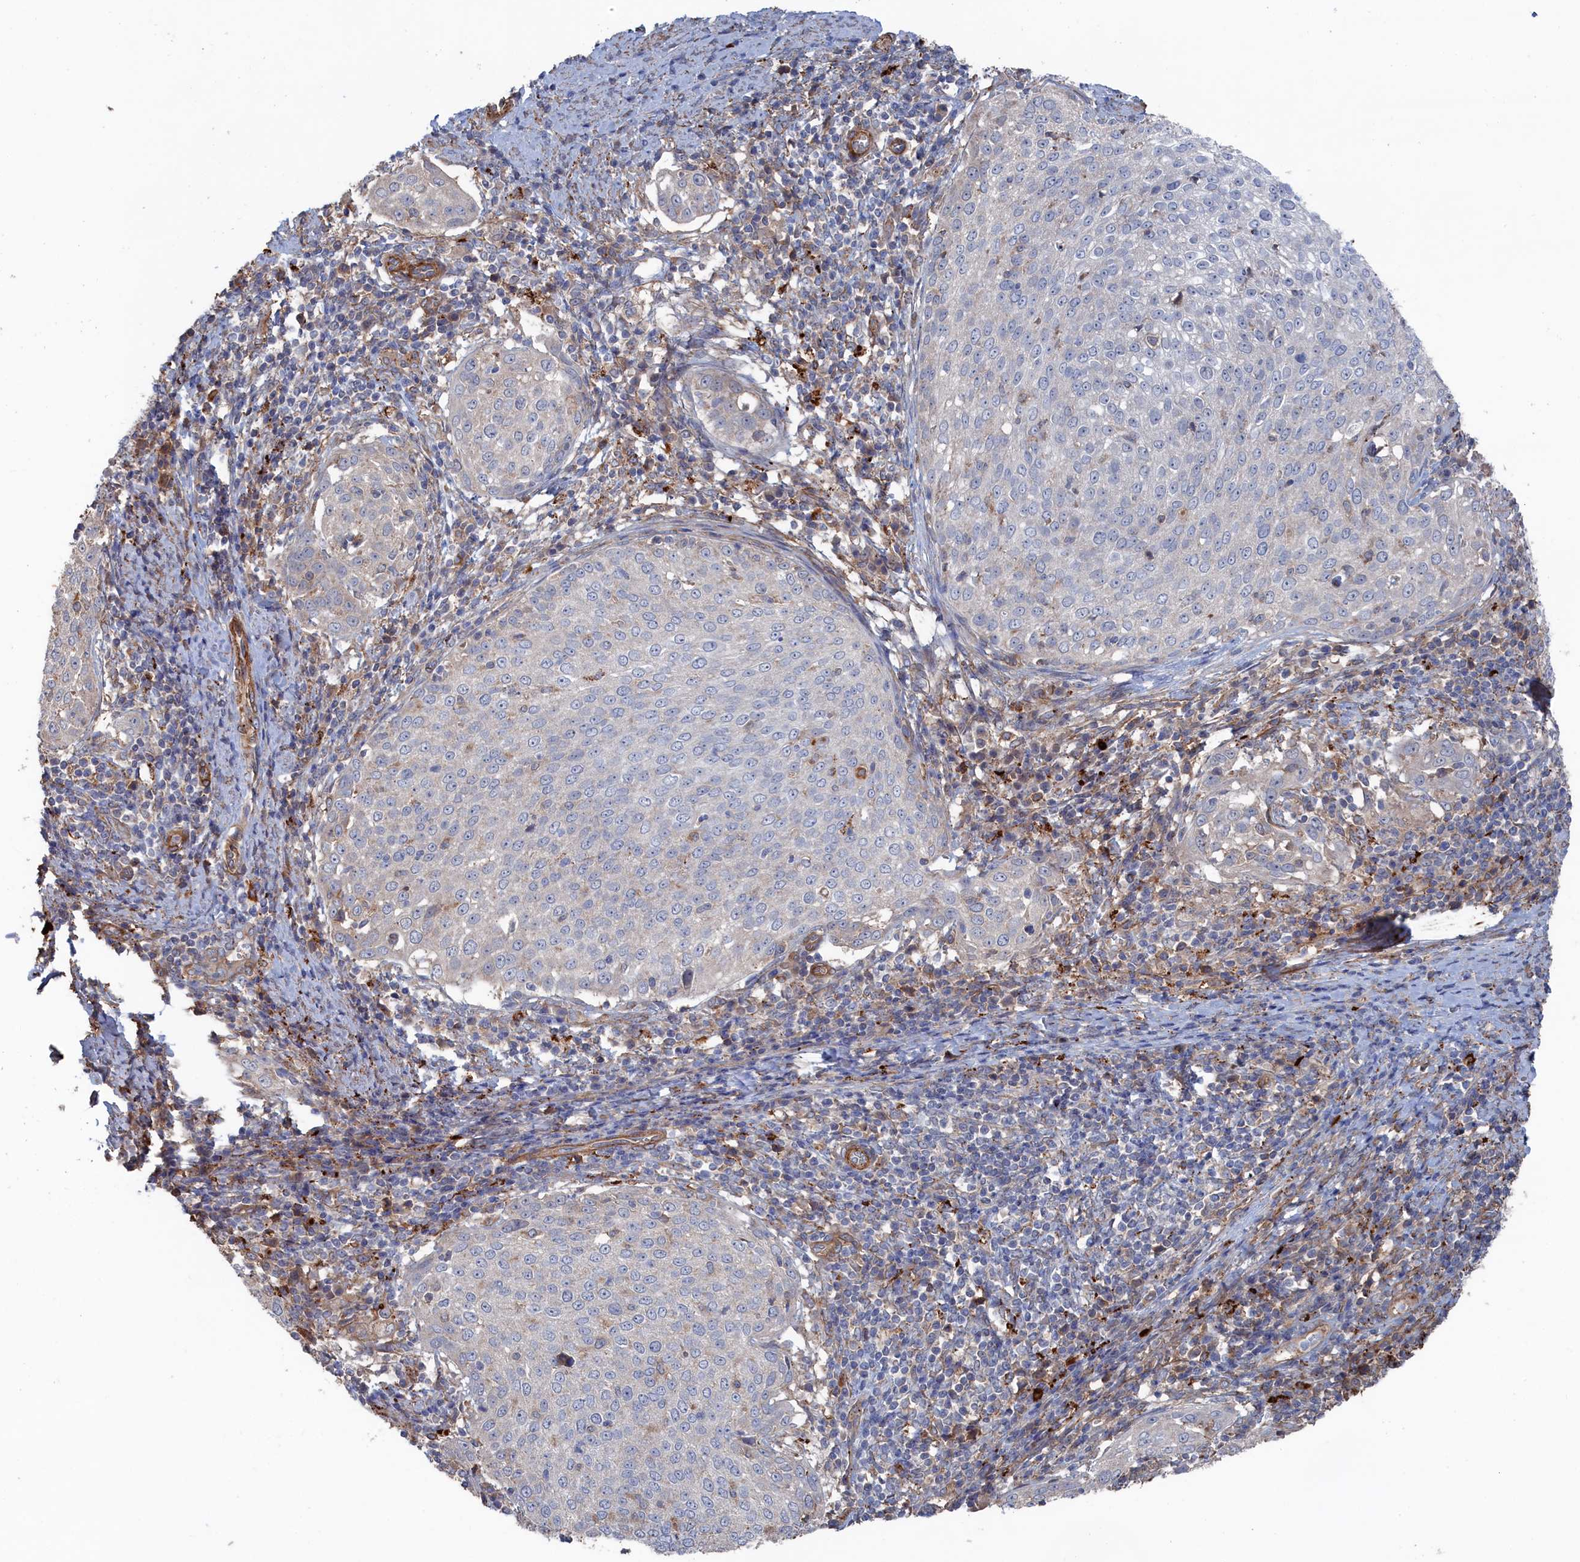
{"staining": {"intensity": "weak", "quantity": "<25%", "location": "cytoplasmic/membranous"}, "tissue": "cervical cancer", "cell_type": "Tumor cells", "image_type": "cancer", "snomed": [{"axis": "morphology", "description": "Squamous cell carcinoma, NOS"}, {"axis": "topography", "description": "Cervix"}], "caption": "Immunohistochemical staining of cervical cancer (squamous cell carcinoma) shows no significant positivity in tumor cells. (DAB IHC with hematoxylin counter stain).", "gene": "FILIP1L", "patient": {"sex": "female", "age": 57}}